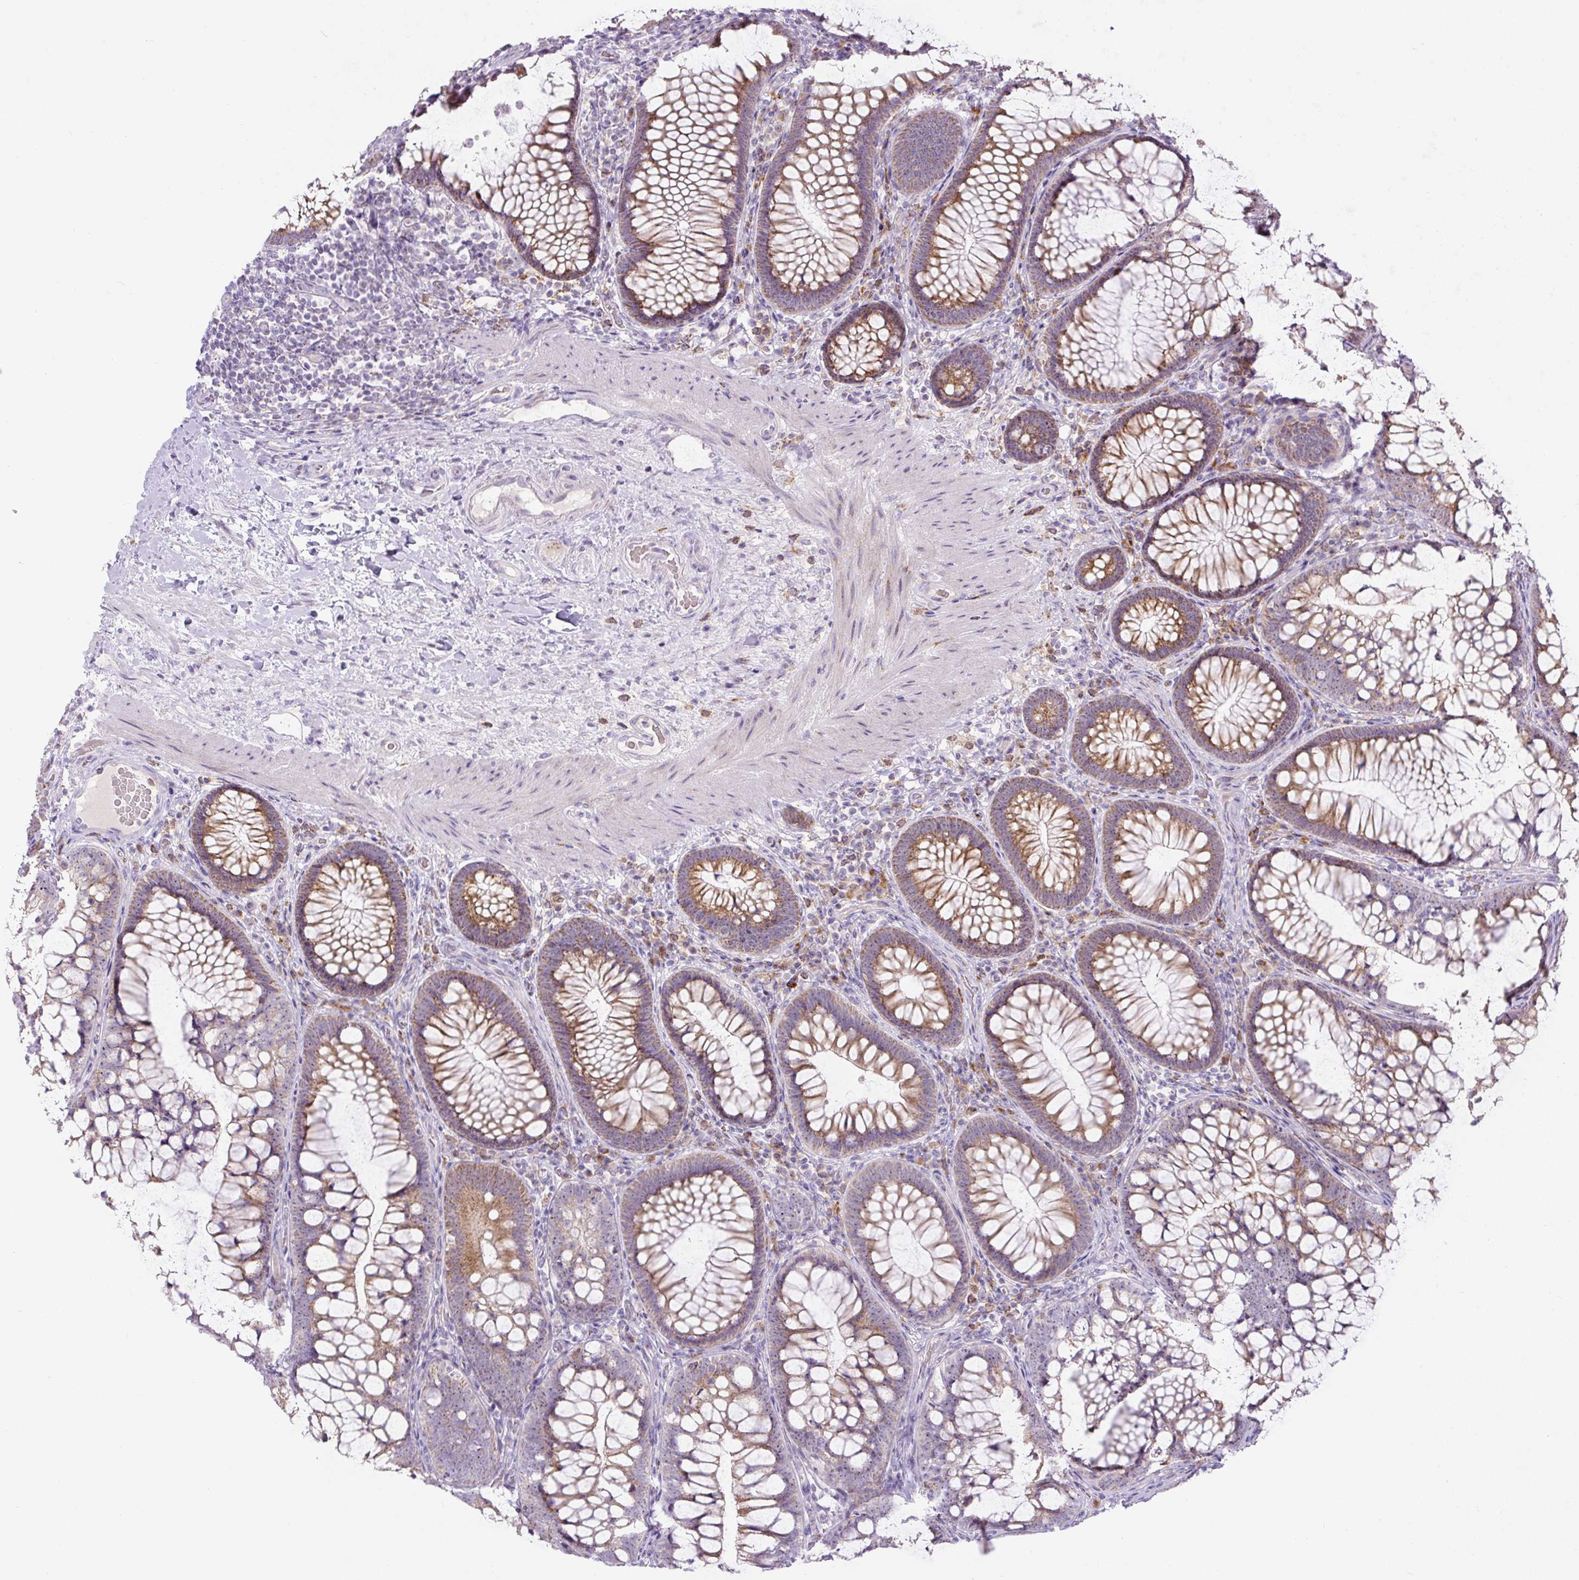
{"staining": {"intensity": "negative", "quantity": "none", "location": "none"}, "tissue": "colon", "cell_type": "Endothelial cells", "image_type": "normal", "snomed": [{"axis": "morphology", "description": "Normal tissue, NOS"}, {"axis": "morphology", "description": "Adenoma, NOS"}, {"axis": "topography", "description": "Soft tissue"}, {"axis": "topography", "description": "Colon"}], "caption": "Endothelial cells show no significant protein expression in benign colon.", "gene": "ZNF596", "patient": {"sex": "male", "age": 47}}